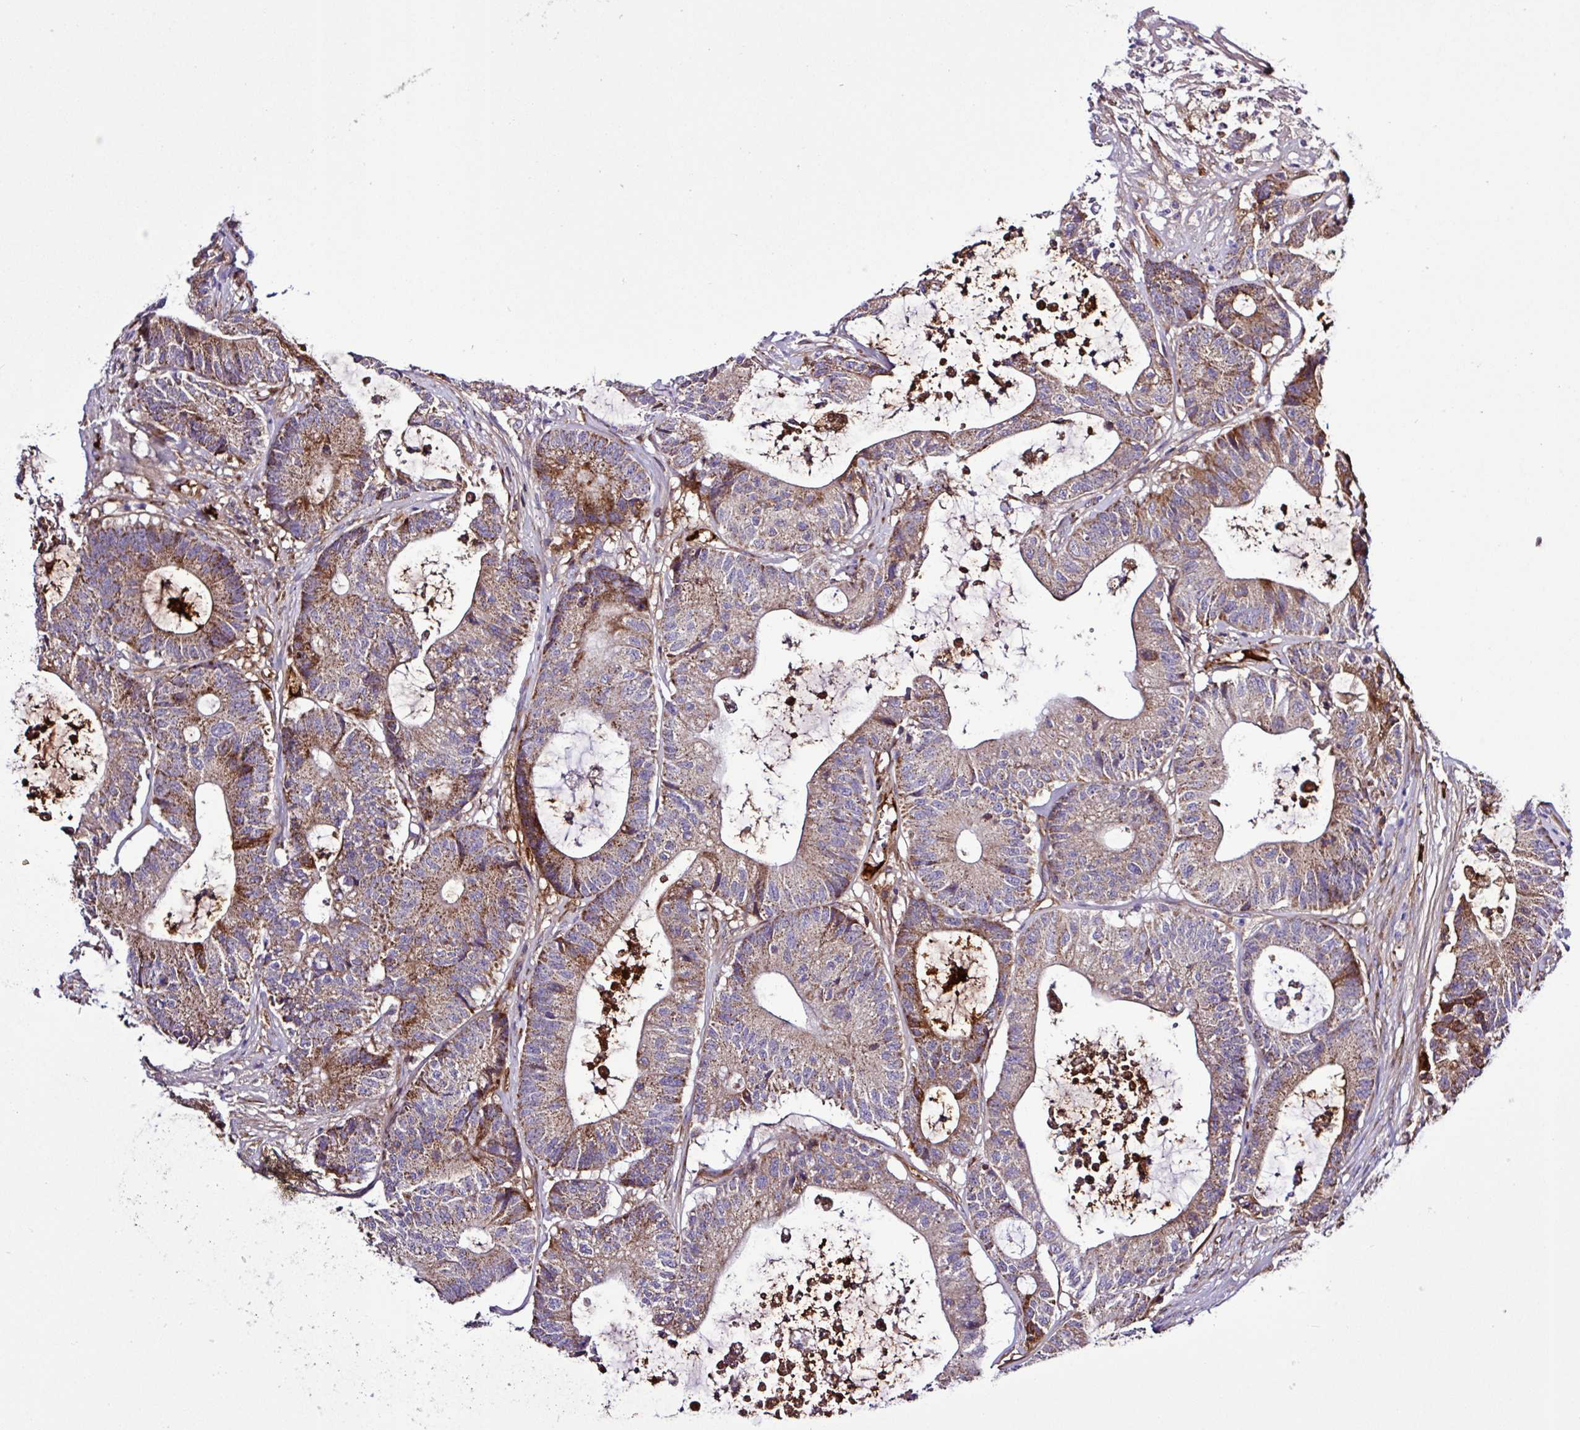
{"staining": {"intensity": "moderate", "quantity": ">75%", "location": "cytoplasmic/membranous"}, "tissue": "colorectal cancer", "cell_type": "Tumor cells", "image_type": "cancer", "snomed": [{"axis": "morphology", "description": "Adenocarcinoma, NOS"}, {"axis": "topography", "description": "Colon"}], "caption": "There is medium levels of moderate cytoplasmic/membranous positivity in tumor cells of colorectal adenocarcinoma, as demonstrated by immunohistochemical staining (brown color).", "gene": "CWH43", "patient": {"sex": "female", "age": 84}}